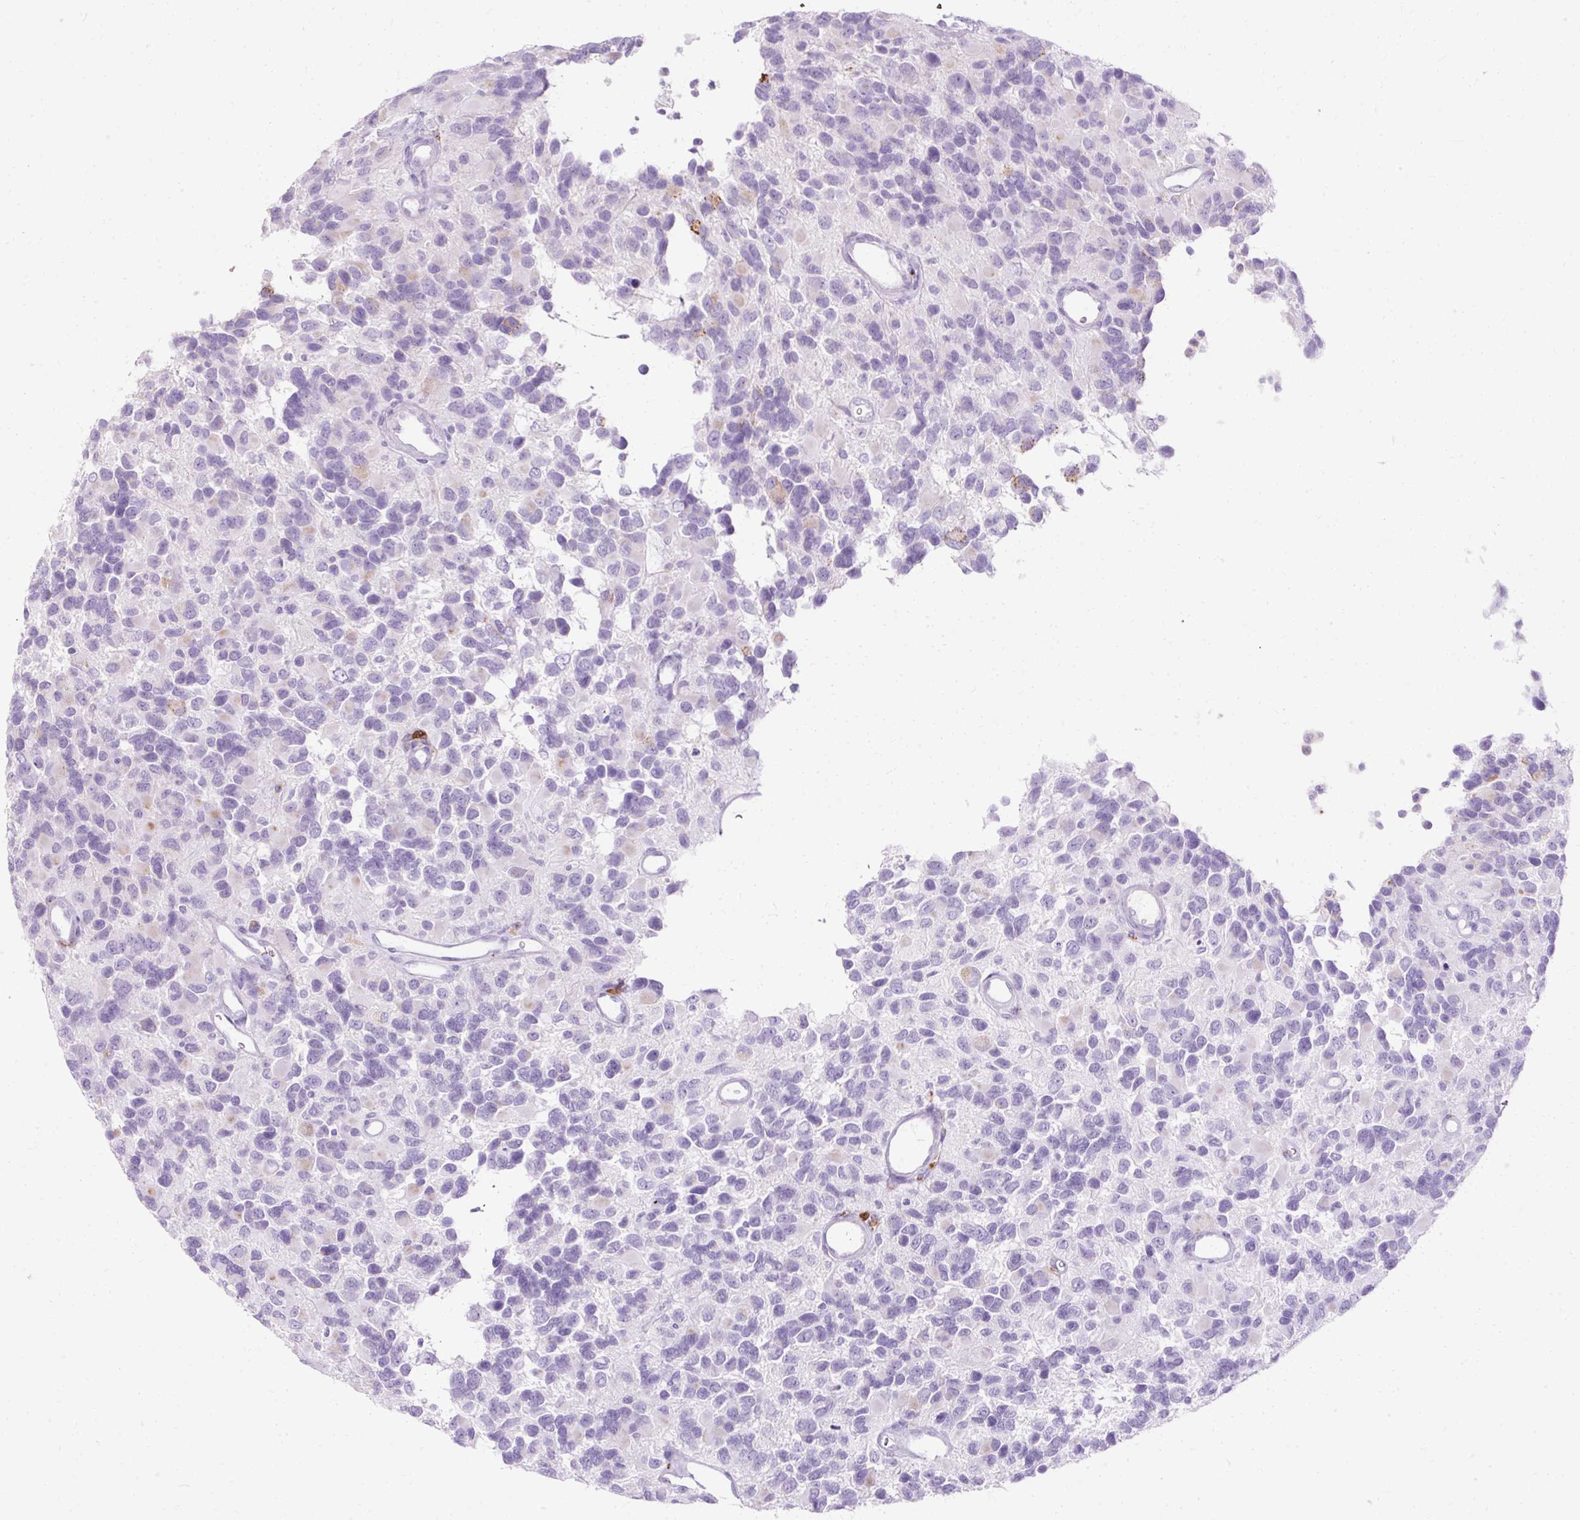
{"staining": {"intensity": "negative", "quantity": "none", "location": "none"}, "tissue": "glioma", "cell_type": "Tumor cells", "image_type": "cancer", "snomed": [{"axis": "morphology", "description": "Glioma, malignant, High grade"}, {"axis": "topography", "description": "Brain"}], "caption": "There is no significant staining in tumor cells of glioma.", "gene": "HSD11B1", "patient": {"sex": "male", "age": 77}}